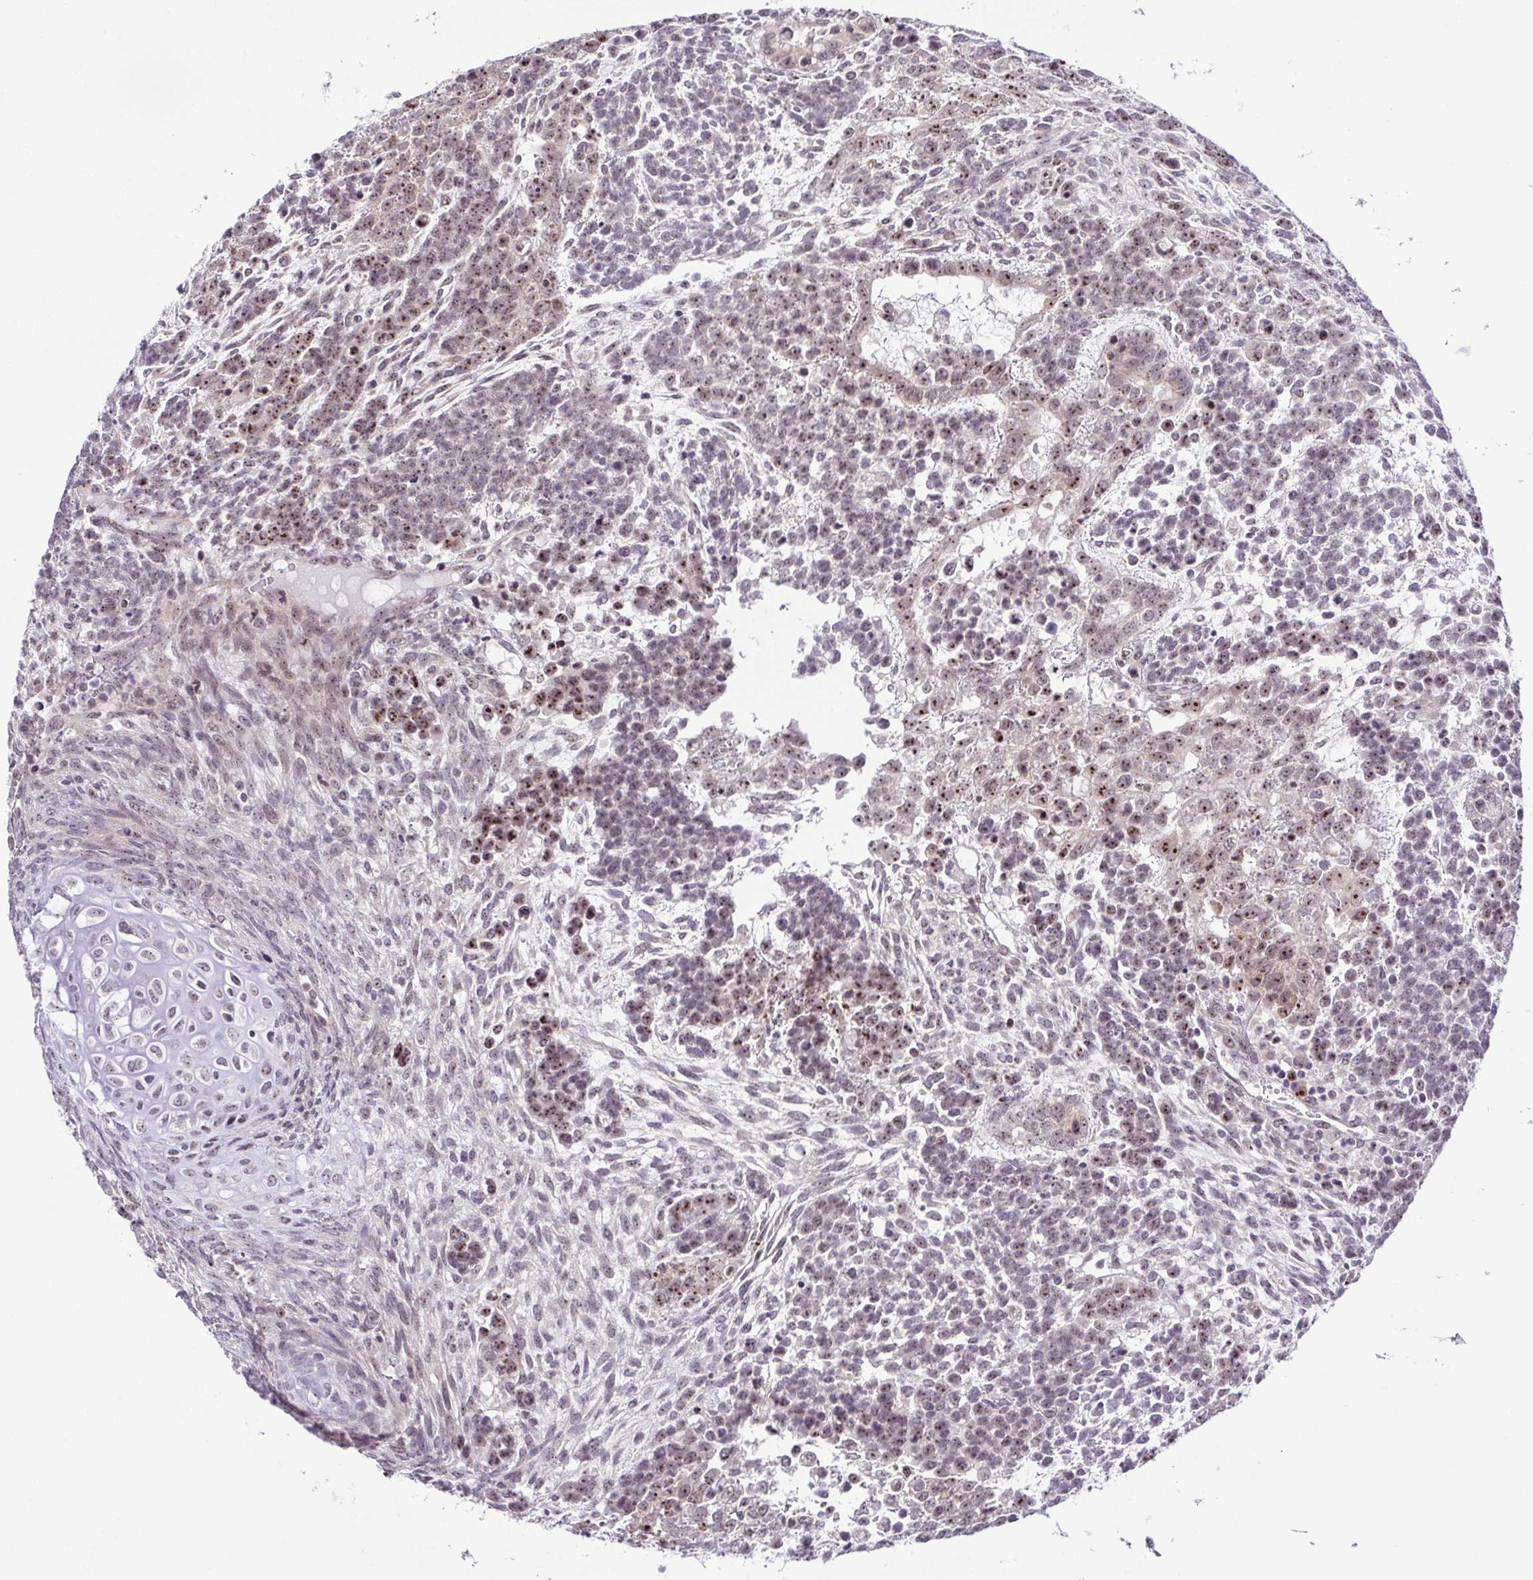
{"staining": {"intensity": "moderate", "quantity": "<25%", "location": "nuclear"}, "tissue": "testis cancer", "cell_type": "Tumor cells", "image_type": "cancer", "snomed": [{"axis": "morphology", "description": "Carcinoma, Embryonal, NOS"}, {"axis": "topography", "description": "Testis"}], "caption": "Immunohistochemistry (IHC) image of neoplastic tissue: testis cancer stained using immunohistochemistry exhibits low levels of moderate protein expression localized specifically in the nuclear of tumor cells, appearing as a nuclear brown color.", "gene": "RSL24D1", "patient": {"sex": "male", "age": 23}}